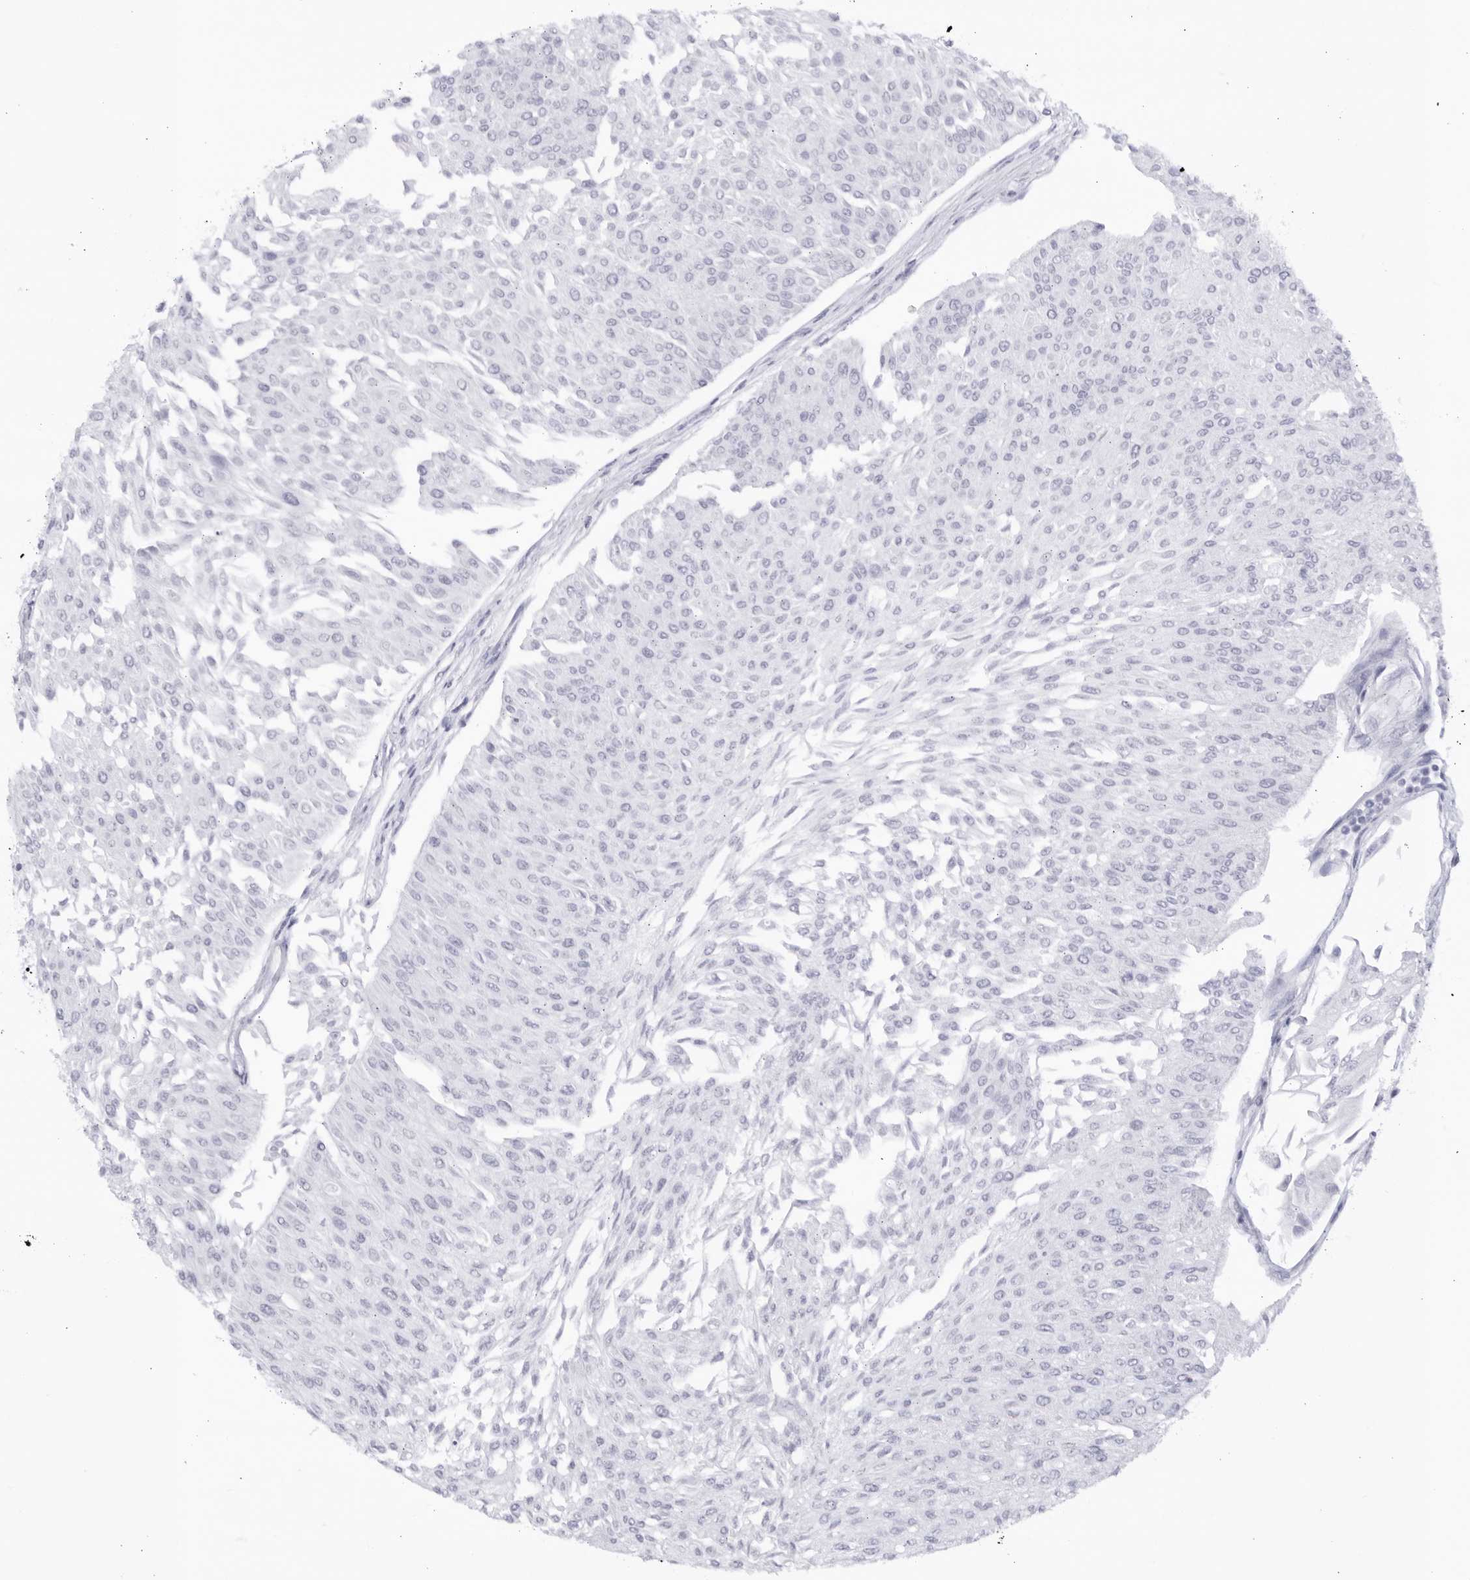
{"staining": {"intensity": "negative", "quantity": "none", "location": "none"}, "tissue": "urothelial cancer", "cell_type": "Tumor cells", "image_type": "cancer", "snomed": [{"axis": "morphology", "description": "Urothelial carcinoma, Low grade"}, {"axis": "topography", "description": "Urinary bladder"}], "caption": "A micrograph of urothelial carcinoma (low-grade) stained for a protein exhibits no brown staining in tumor cells.", "gene": "CNBD1", "patient": {"sex": "male", "age": 67}}